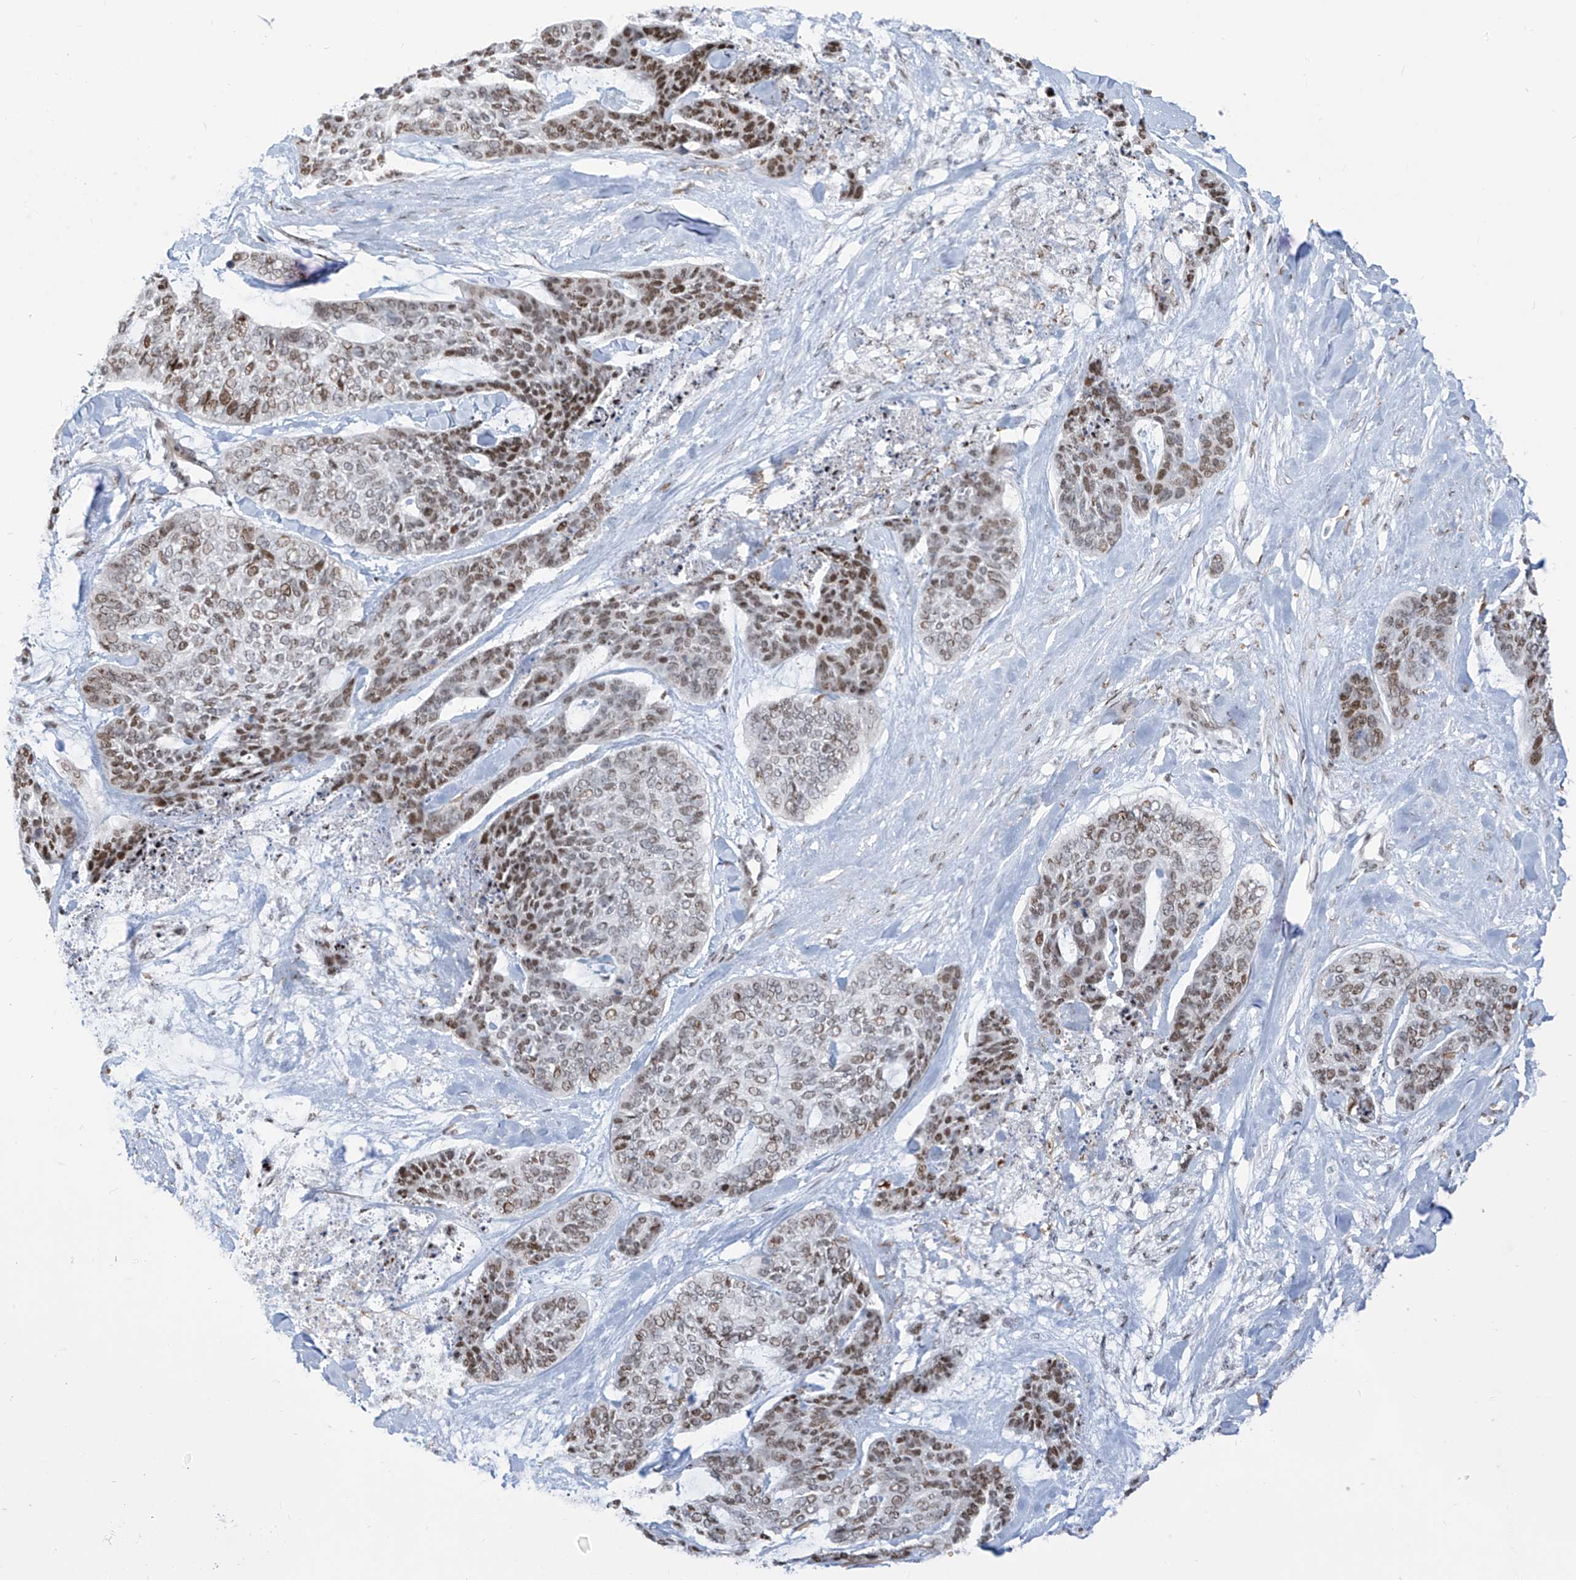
{"staining": {"intensity": "moderate", "quantity": ">75%", "location": "nuclear"}, "tissue": "skin cancer", "cell_type": "Tumor cells", "image_type": "cancer", "snomed": [{"axis": "morphology", "description": "Basal cell carcinoma"}, {"axis": "topography", "description": "Skin"}], "caption": "Brown immunohistochemical staining in basal cell carcinoma (skin) displays moderate nuclear staining in approximately >75% of tumor cells.", "gene": "LIN9", "patient": {"sex": "female", "age": 64}}